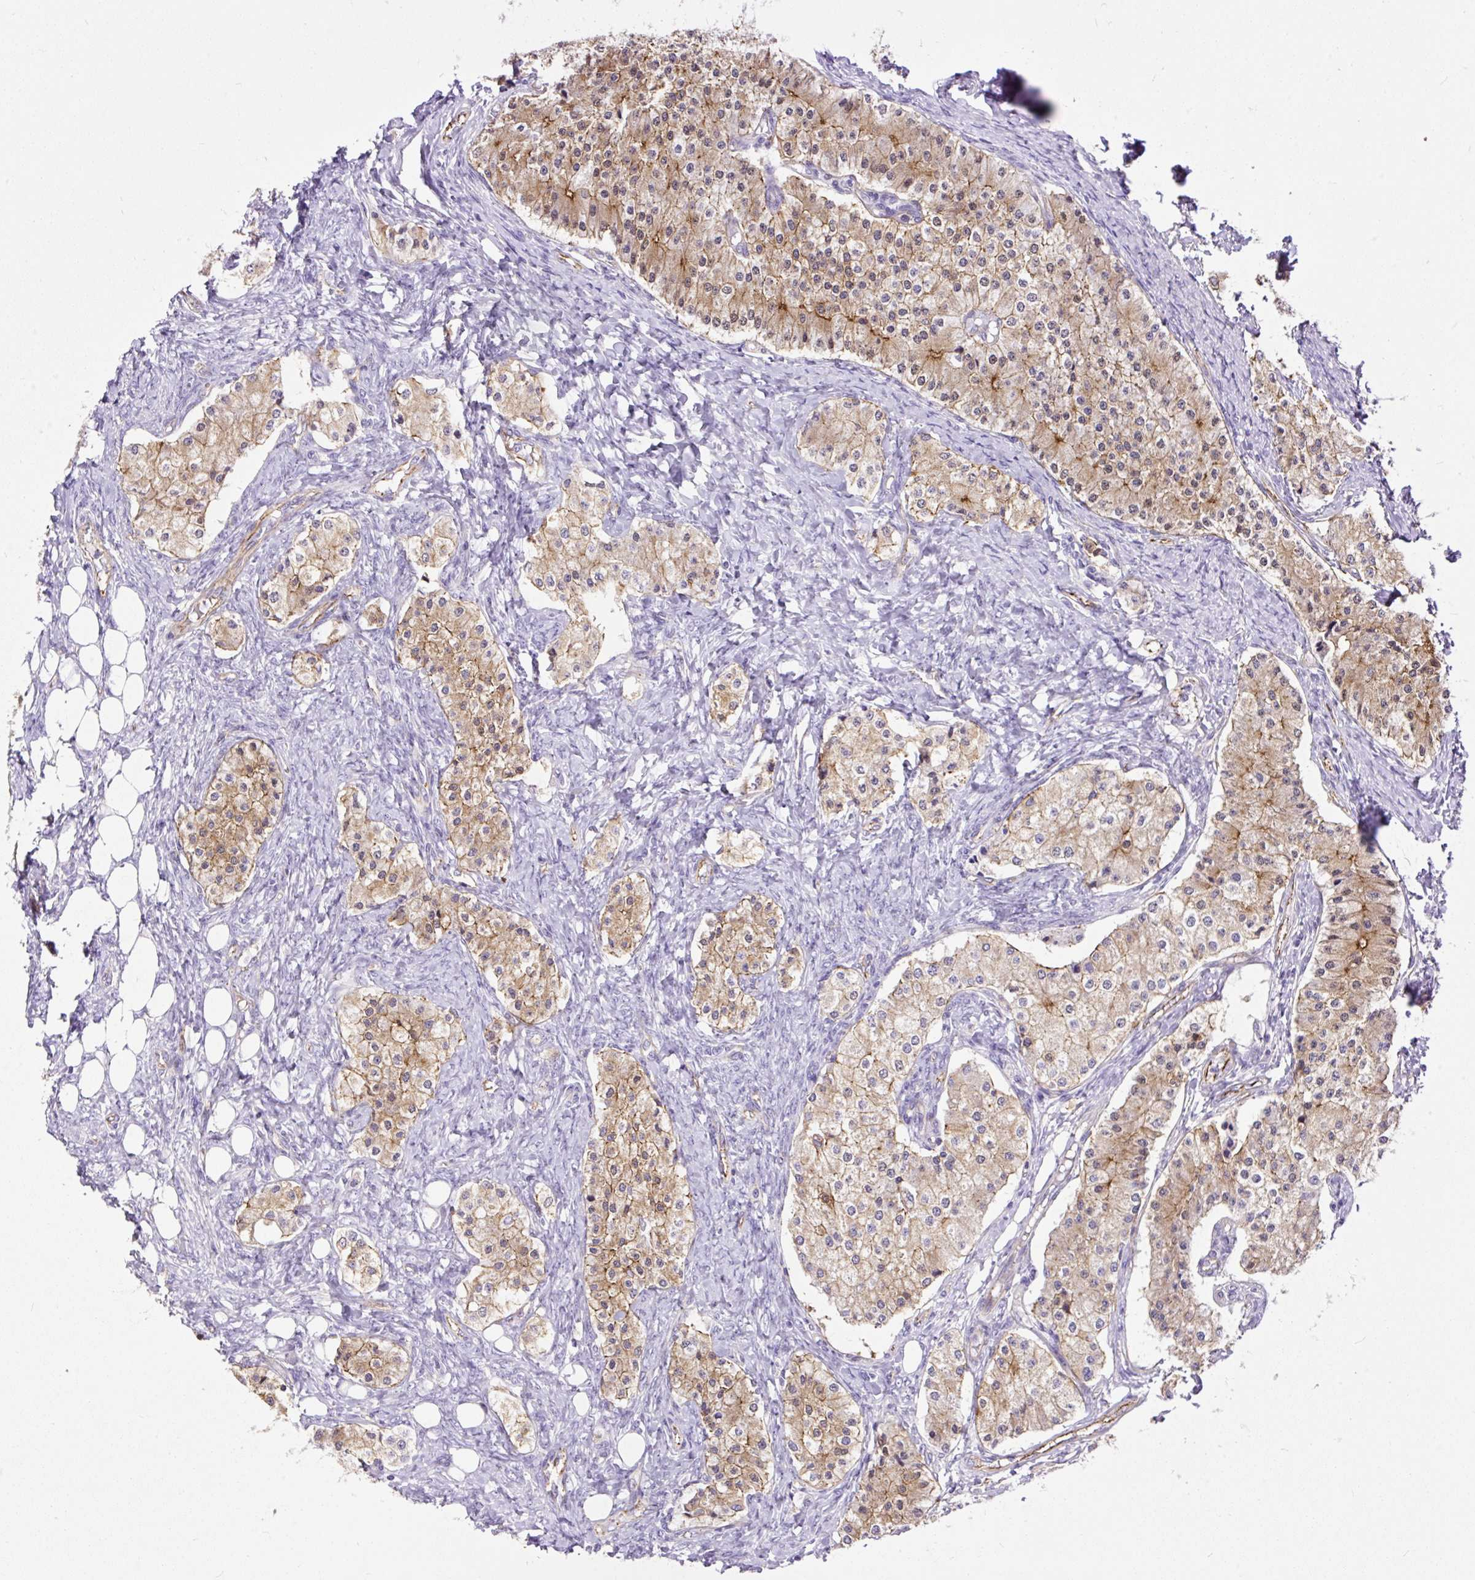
{"staining": {"intensity": "moderate", "quantity": "25%-75%", "location": "cytoplasmic/membranous"}, "tissue": "carcinoid", "cell_type": "Tumor cells", "image_type": "cancer", "snomed": [{"axis": "morphology", "description": "Carcinoid, malignant, NOS"}, {"axis": "topography", "description": "Colon"}], "caption": "Moderate cytoplasmic/membranous protein expression is appreciated in approximately 25%-75% of tumor cells in carcinoid.", "gene": "MAGEB16", "patient": {"sex": "female", "age": 52}}